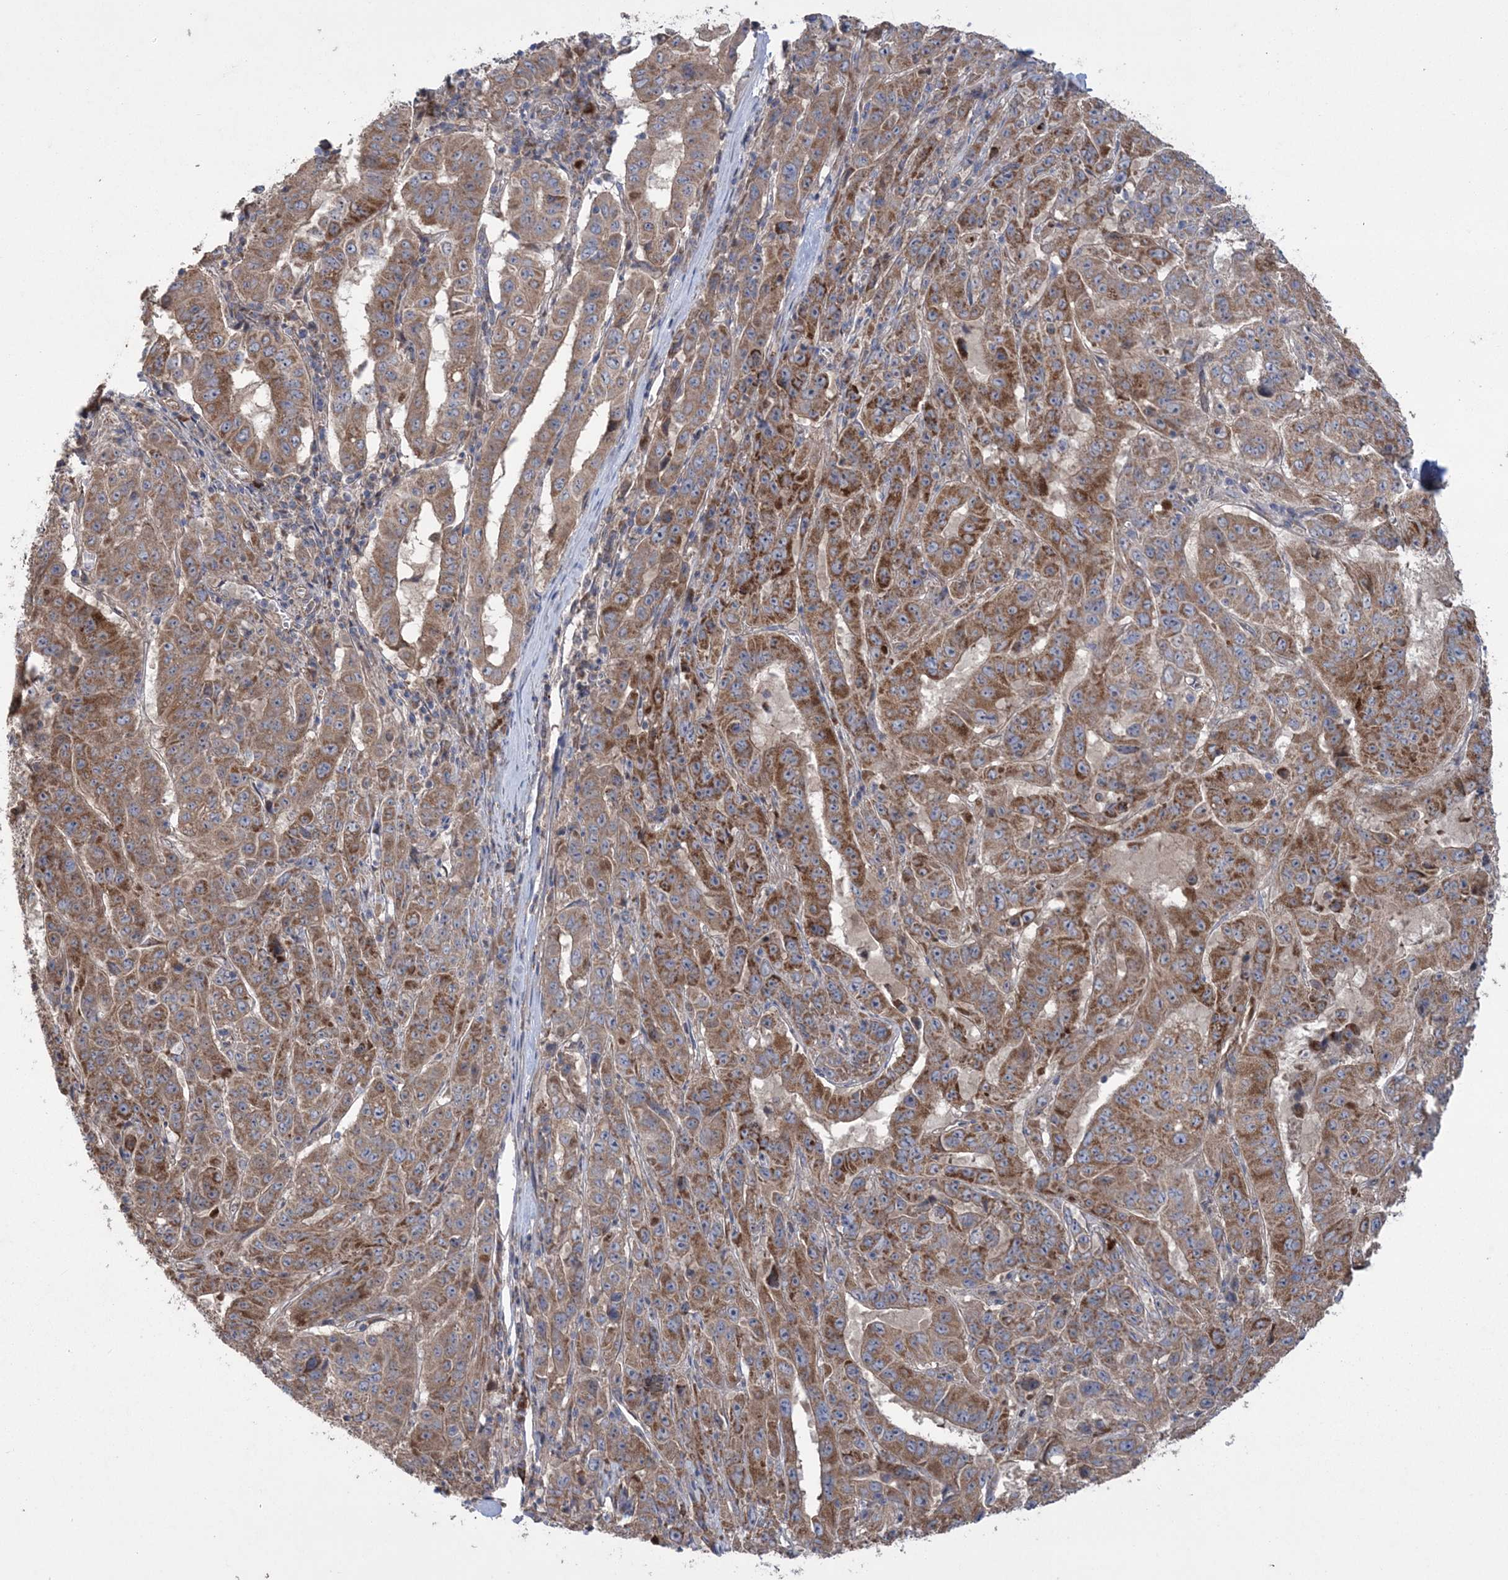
{"staining": {"intensity": "moderate", "quantity": ">75%", "location": "cytoplasmic/membranous"}, "tissue": "pancreatic cancer", "cell_type": "Tumor cells", "image_type": "cancer", "snomed": [{"axis": "morphology", "description": "Adenocarcinoma, NOS"}, {"axis": "topography", "description": "Pancreas"}], "caption": "Protein staining of adenocarcinoma (pancreatic) tissue shows moderate cytoplasmic/membranous staining in about >75% of tumor cells.", "gene": "MTRF1L", "patient": {"sex": "male", "age": 63}}